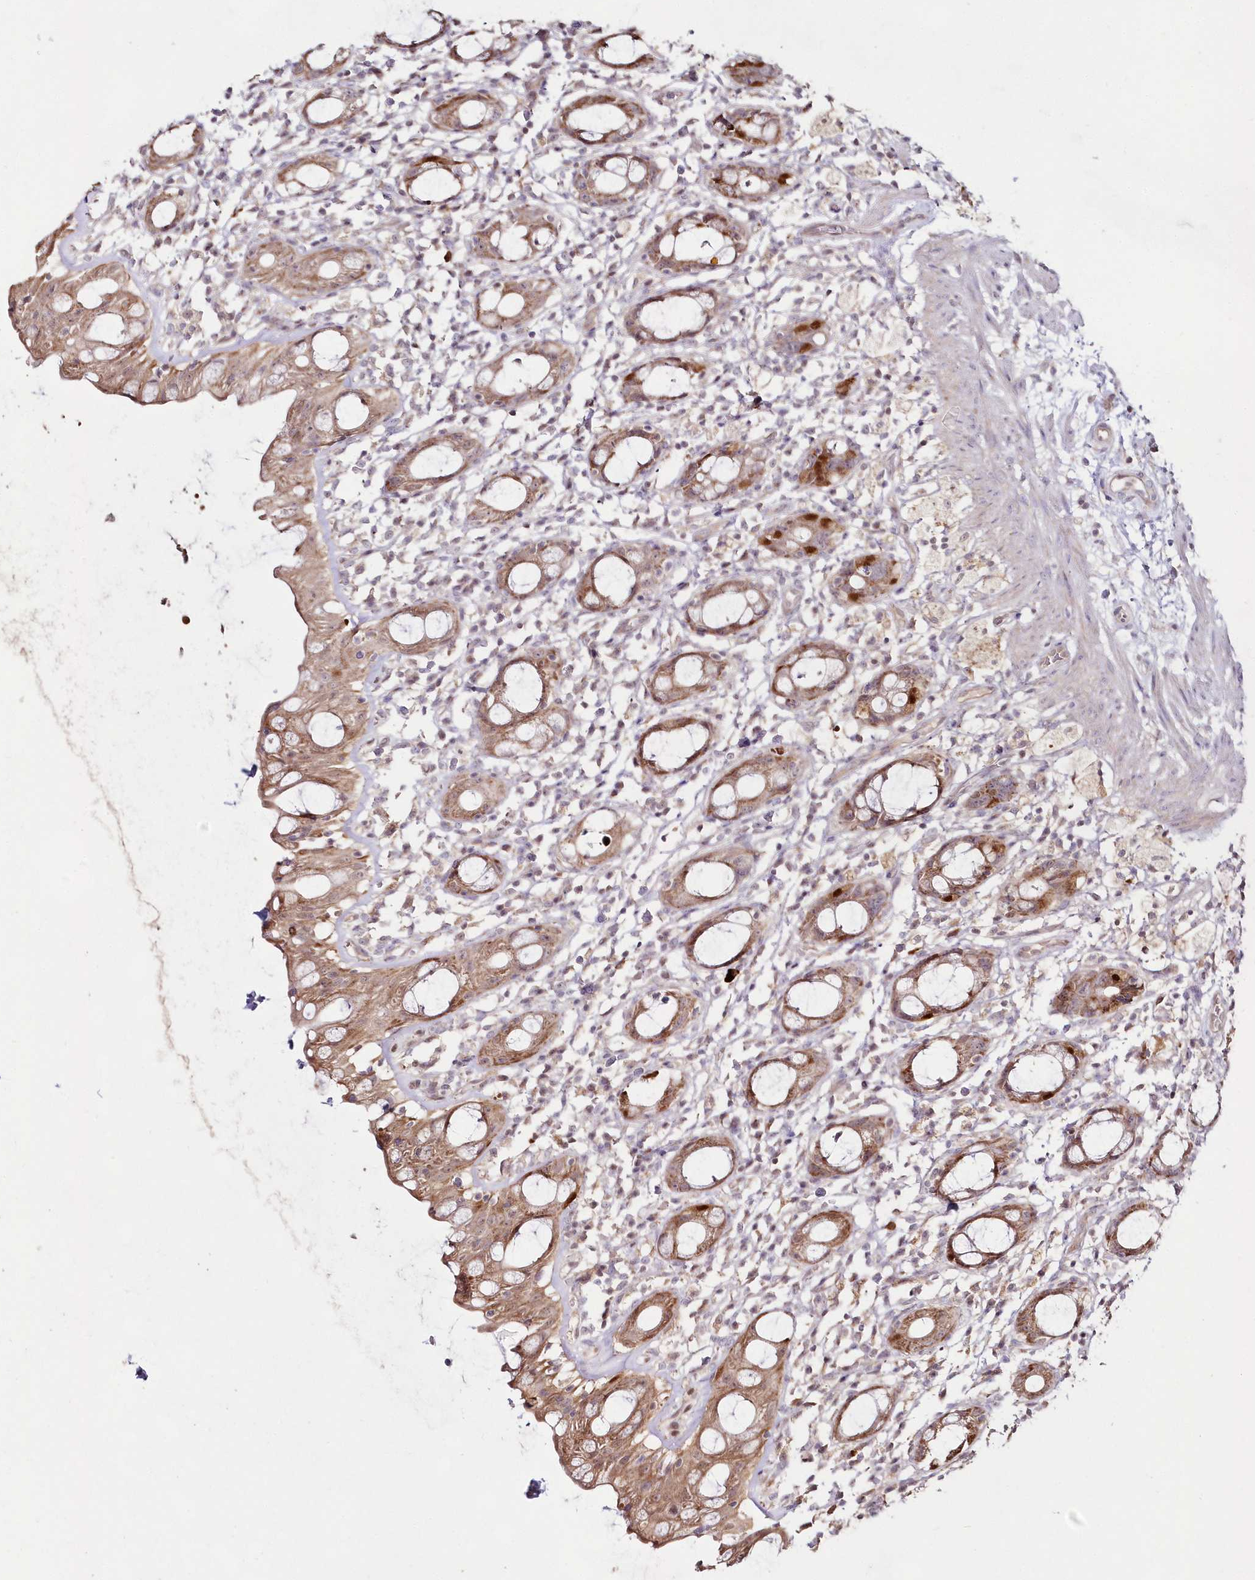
{"staining": {"intensity": "moderate", "quantity": ">75%", "location": "cytoplasmic/membranous"}, "tissue": "rectum", "cell_type": "Glandular cells", "image_type": "normal", "snomed": [{"axis": "morphology", "description": "Normal tissue, NOS"}, {"axis": "topography", "description": "Rectum"}], "caption": "High-power microscopy captured an immunohistochemistry (IHC) image of normal rectum, revealing moderate cytoplasmic/membranous staining in about >75% of glandular cells.", "gene": "IMPA1", "patient": {"sex": "male", "age": 44}}